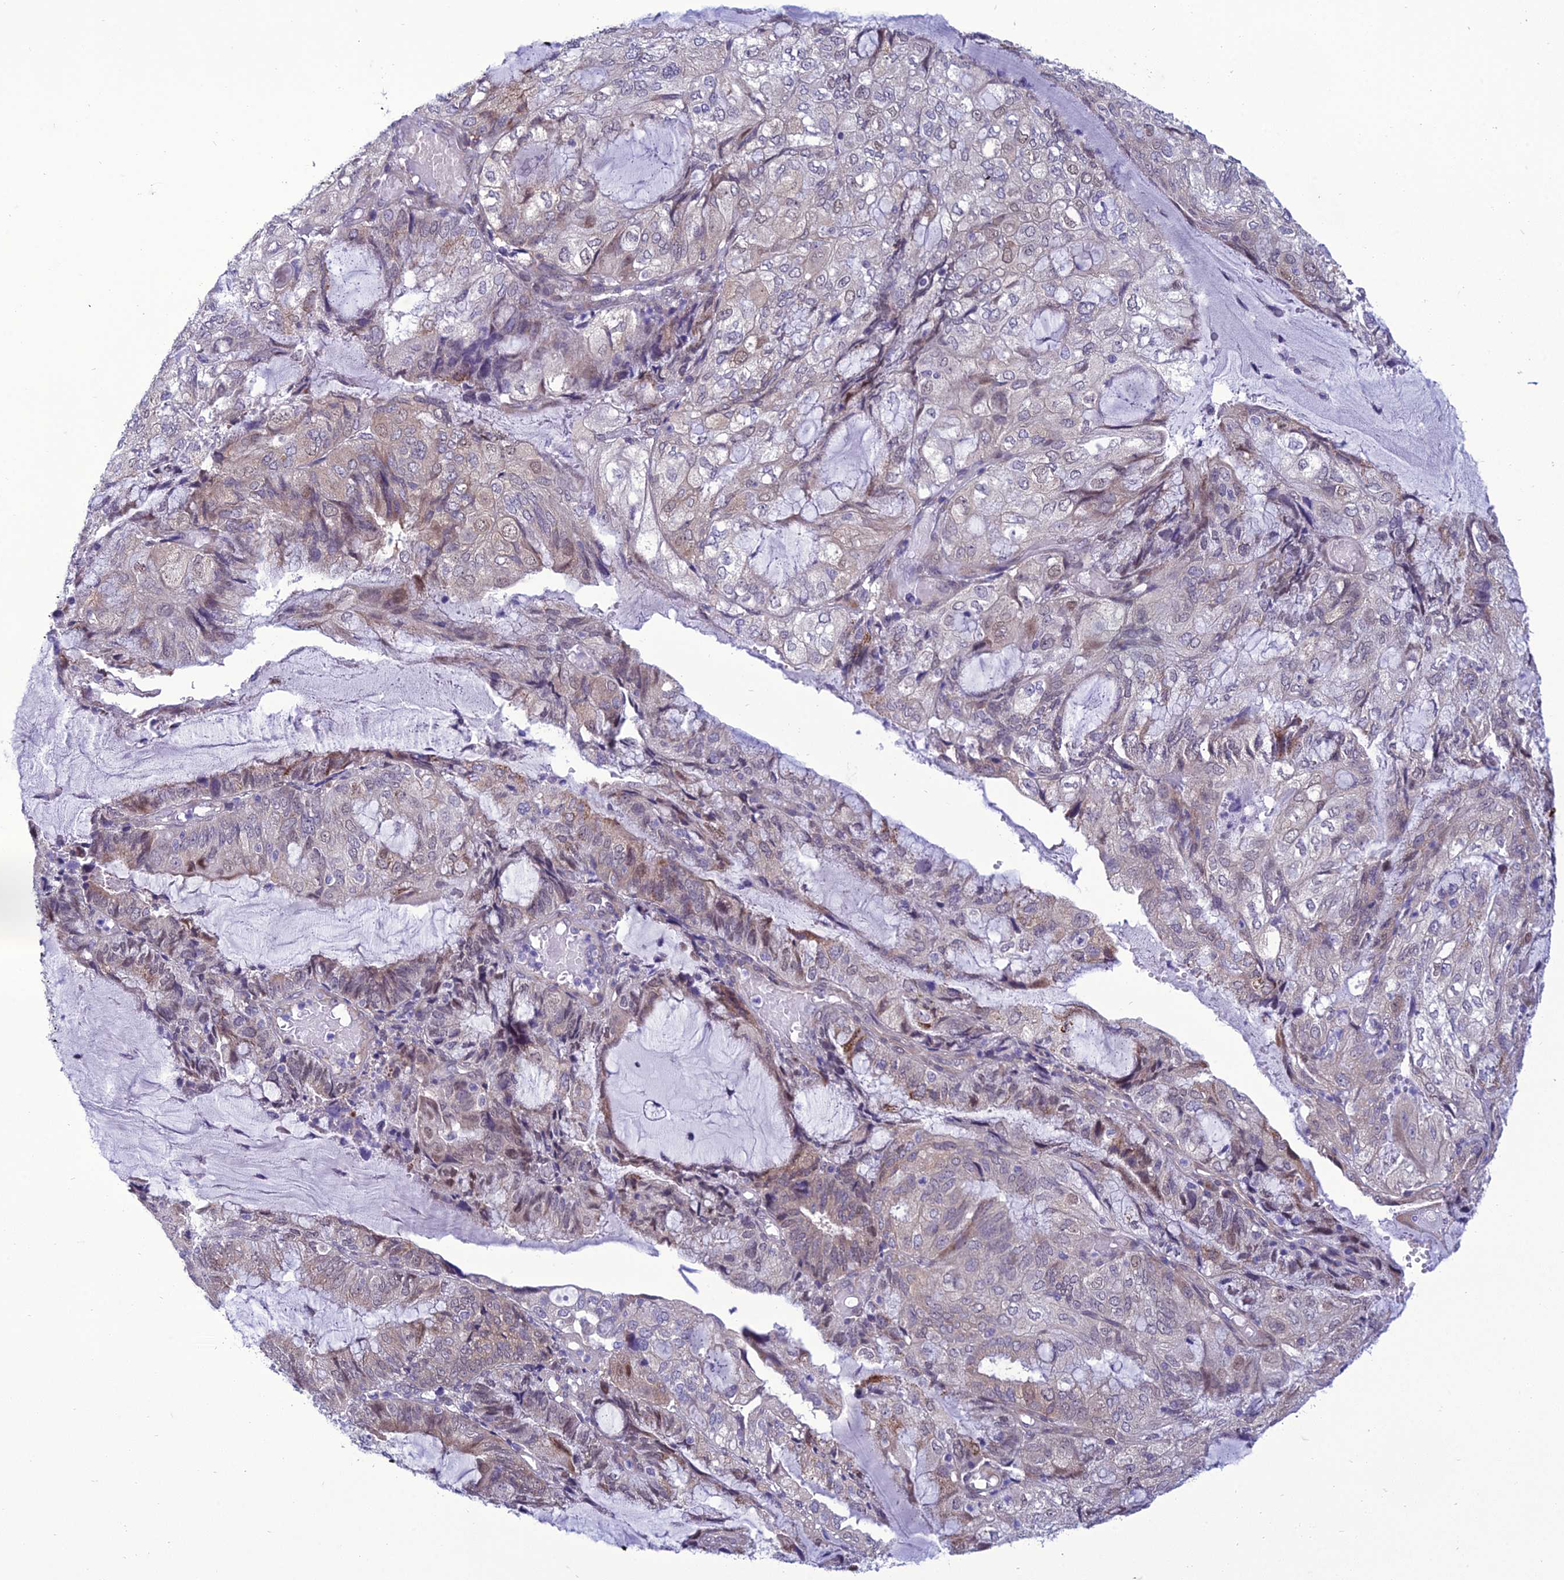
{"staining": {"intensity": "weak", "quantity": "<25%", "location": "cytoplasmic/membranous"}, "tissue": "endometrial cancer", "cell_type": "Tumor cells", "image_type": "cancer", "snomed": [{"axis": "morphology", "description": "Adenocarcinoma, NOS"}, {"axis": "topography", "description": "Endometrium"}], "caption": "This is an immunohistochemistry (IHC) photomicrograph of endometrial adenocarcinoma. There is no expression in tumor cells.", "gene": "GAB4", "patient": {"sex": "female", "age": 81}}